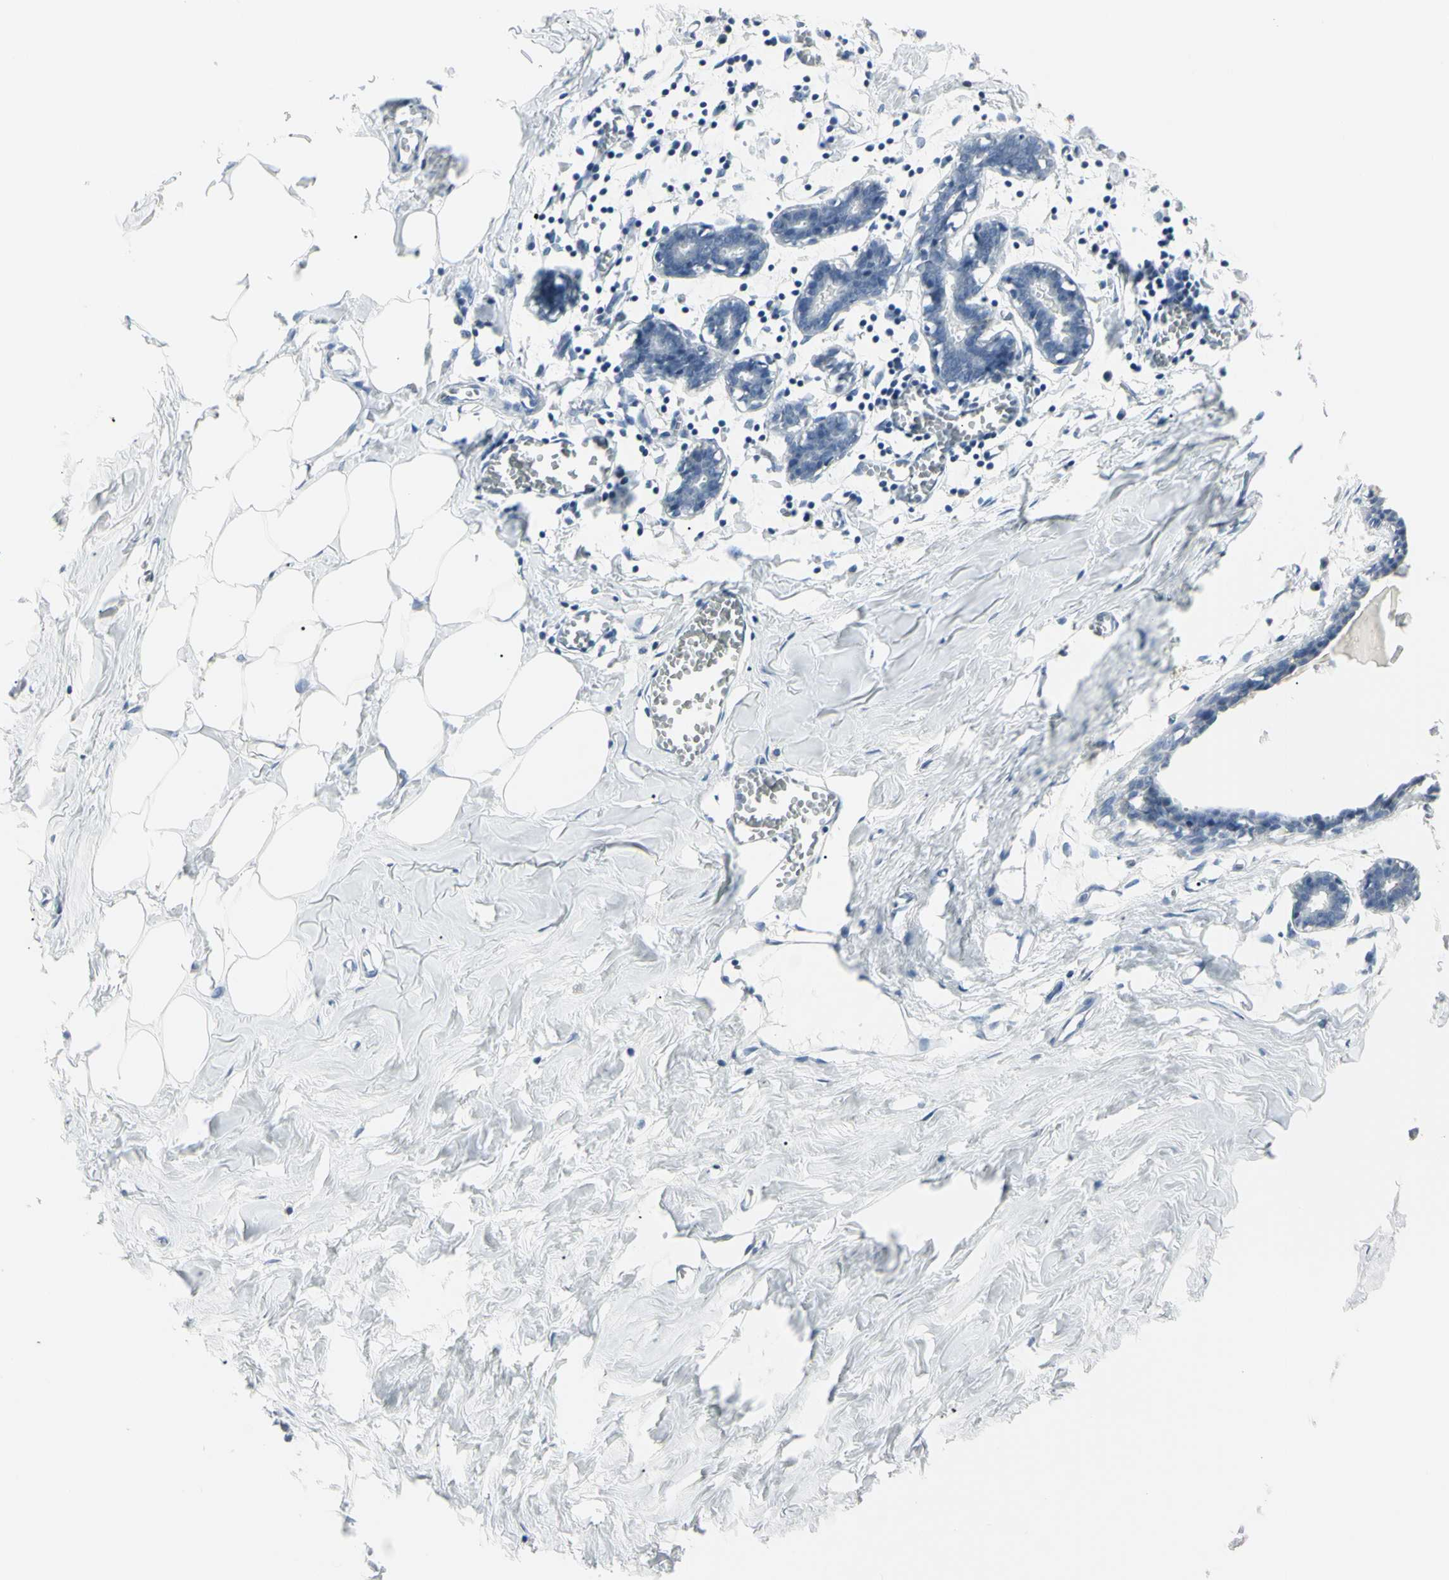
{"staining": {"intensity": "negative", "quantity": "none", "location": "none"}, "tissue": "breast", "cell_type": "Adipocytes", "image_type": "normal", "snomed": [{"axis": "morphology", "description": "Normal tissue, NOS"}, {"axis": "topography", "description": "Breast"}], "caption": "Micrograph shows no significant protein expression in adipocytes of normal breast.", "gene": "PIP", "patient": {"sex": "female", "age": 27}}